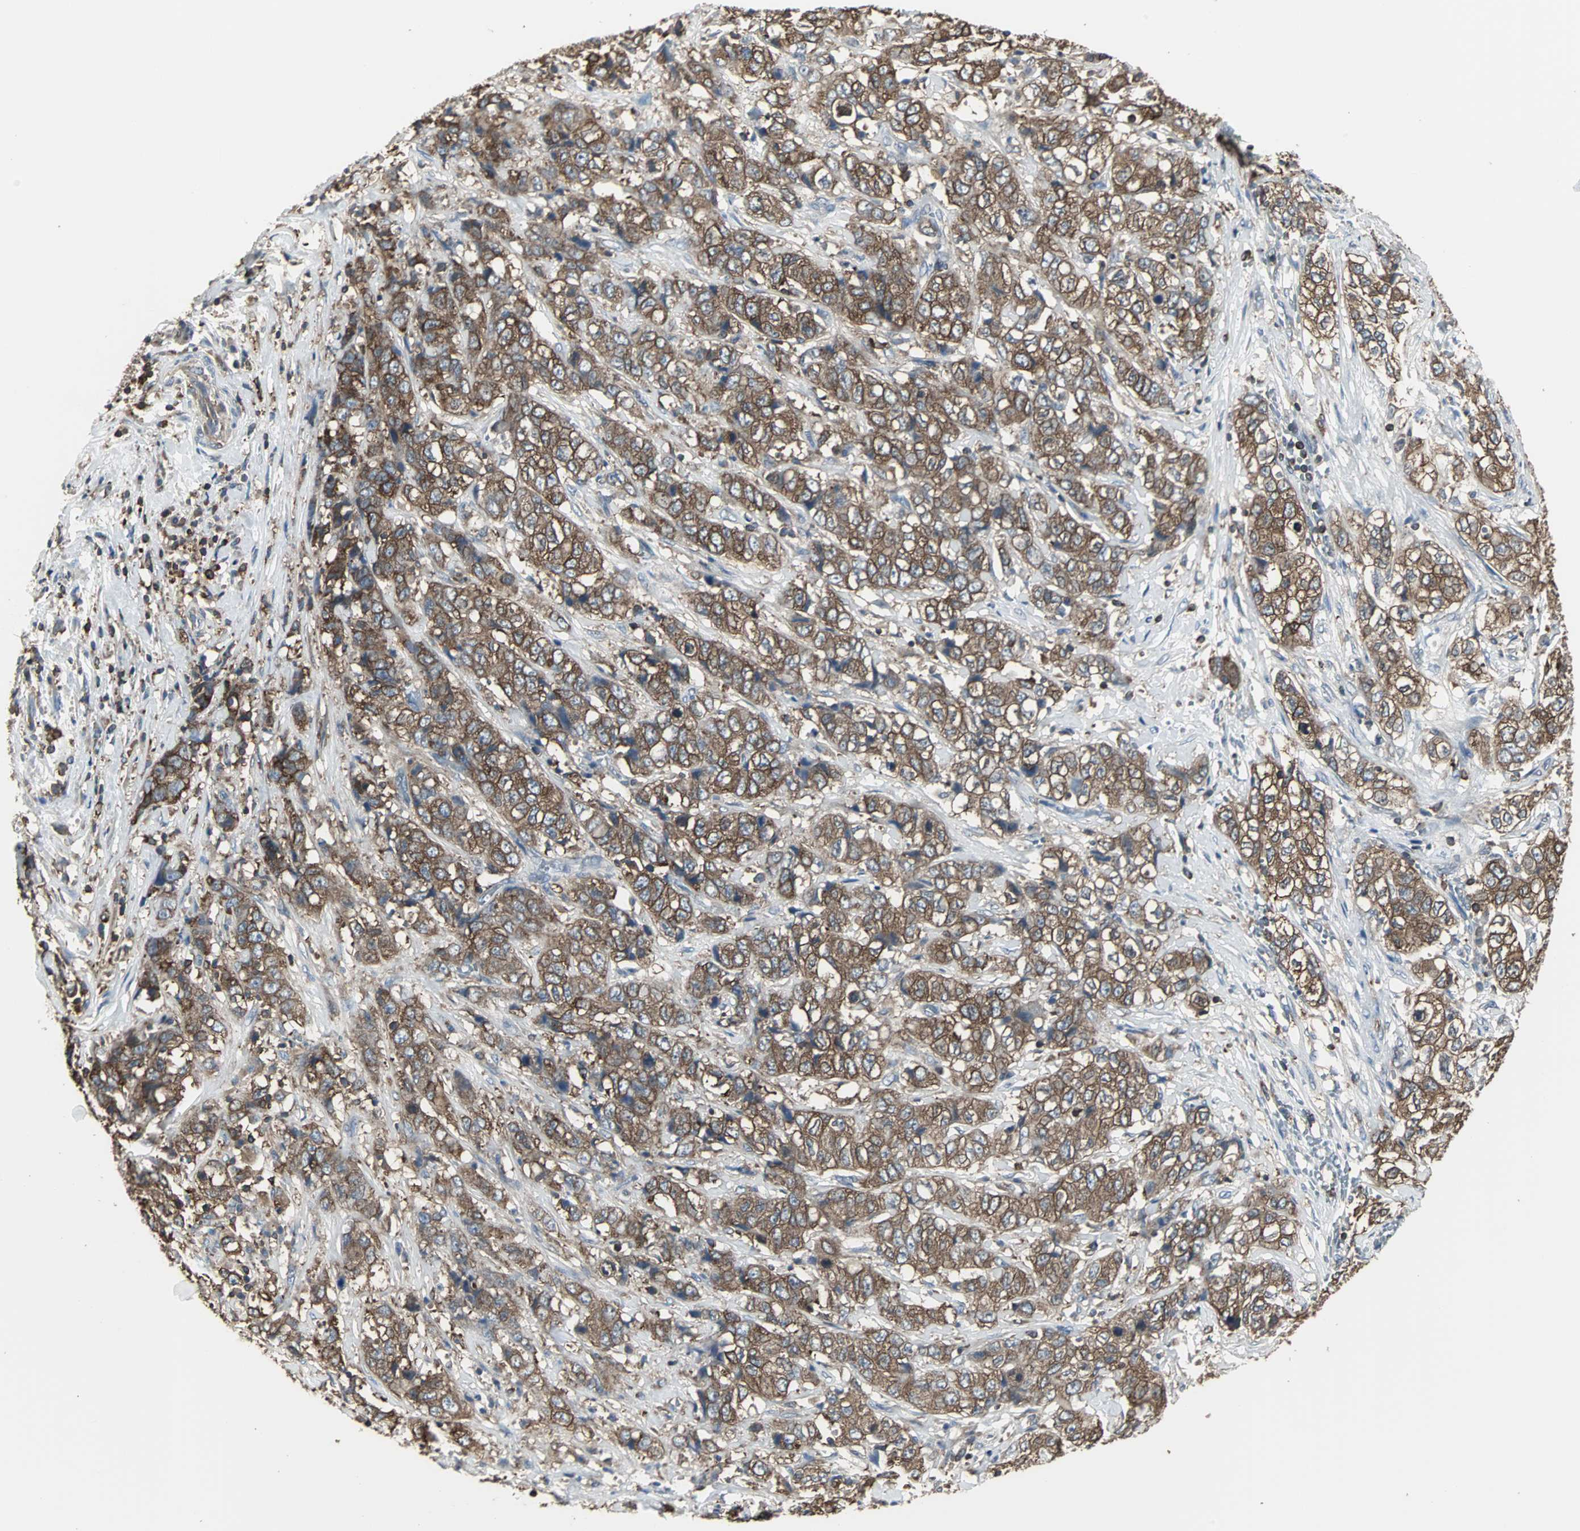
{"staining": {"intensity": "strong", "quantity": ">75%", "location": "cytoplasmic/membranous"}, "tissue": "stomach cancer", "cell_type": "Tumor cells", "image_type": "cancer", "snomed": [{"axis": "morphology", "description": "Adenocarcinoma, NOS"}, {"axis": "topography", "description": "Stomach"}], "caption": "Stomach cancer stained with a brown dye reveals strong cytoplasmic/membranous positive expression in about >75% of tumor cells.", "gene": "LRRFIP1", "patient": {"sex": "male", "age": 48}}